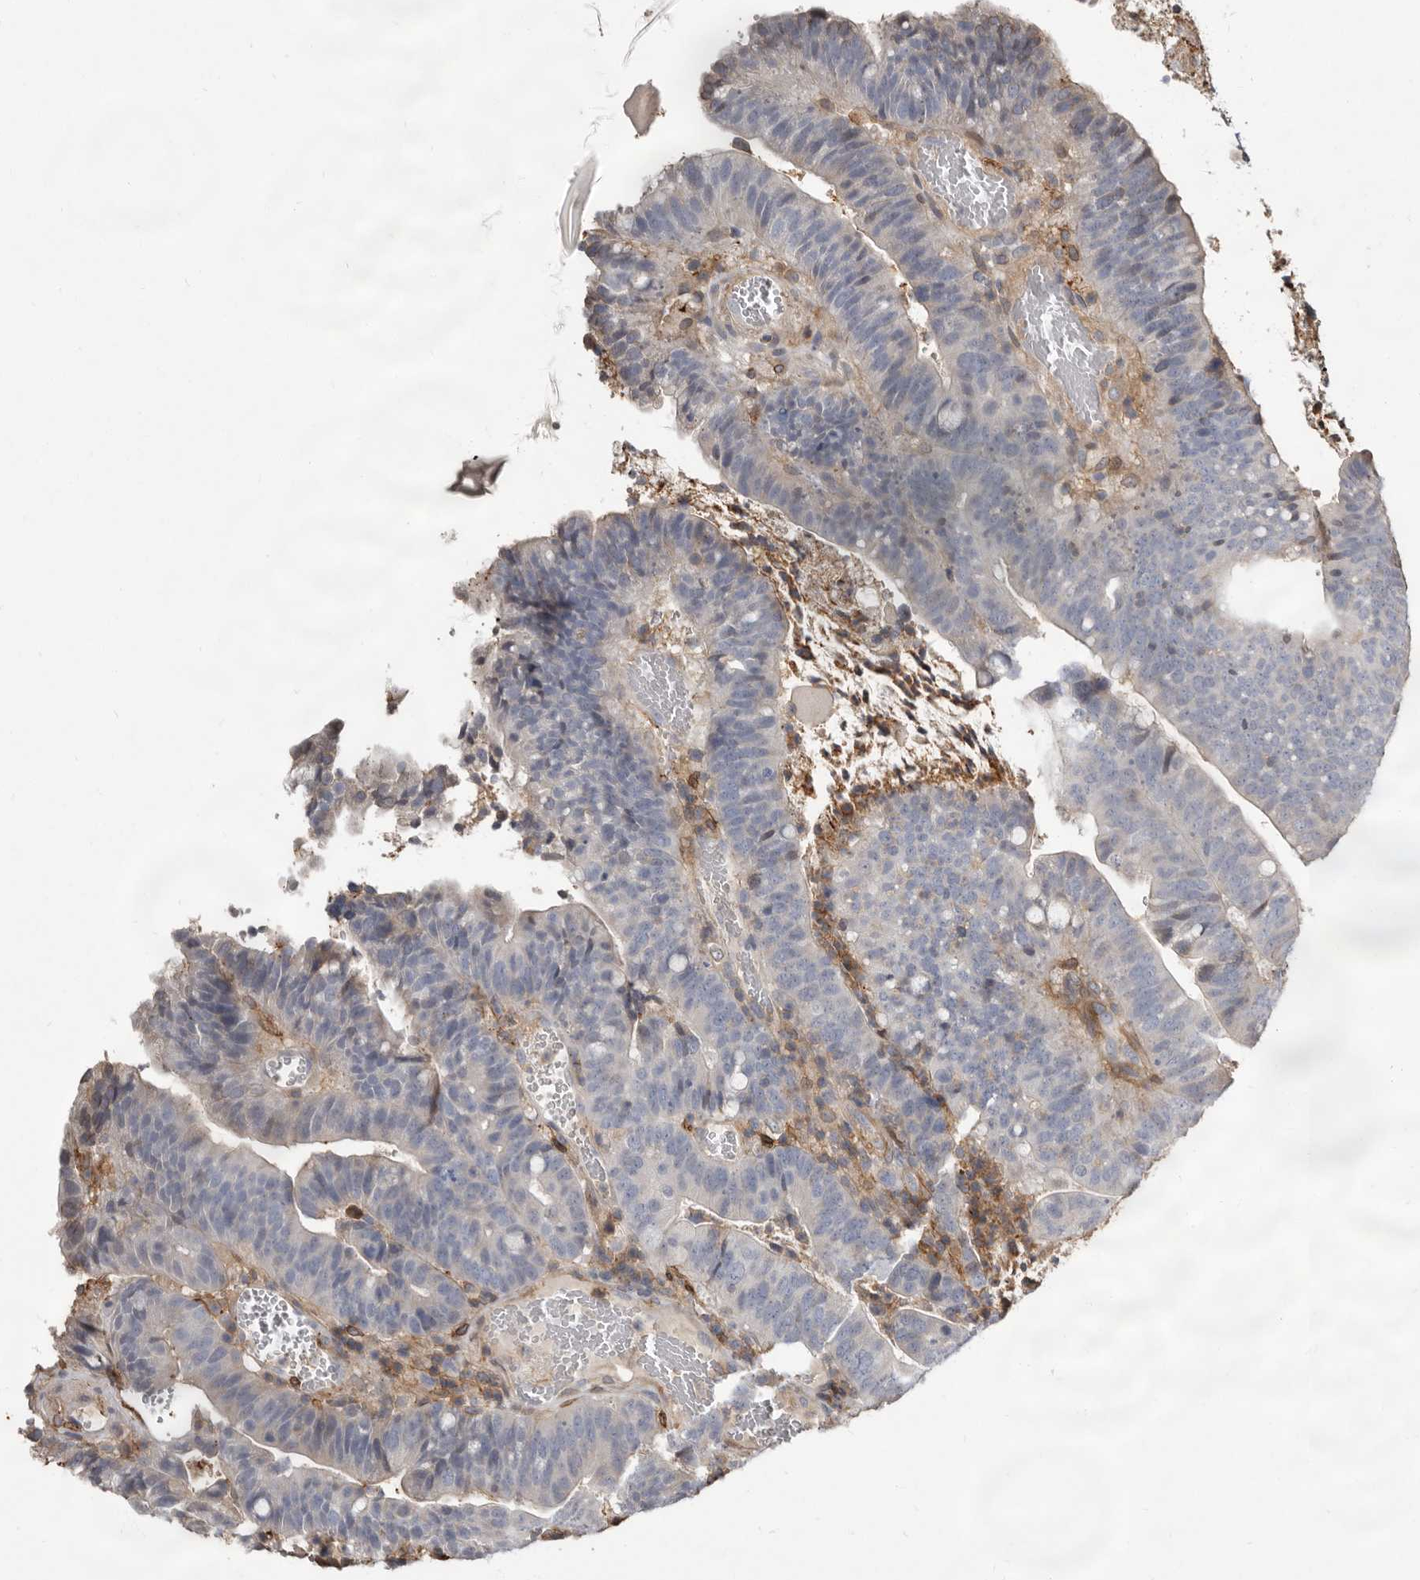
{"staining": {"intensity": "negative", "quantity": "none", "location": "none"}, "tissue": "colorectal cancer", "cell_type": "Tumor cells", "image_type": "cancer", "snomed": [{"axis": "morphology", "description": "Adenocarcinoma, NOS"}, {"axis": "topography", "description": "Colon"}], "caption": "The image displays no staining of tumor cells in adenocarcinoma (colorectal). Nuclei are stained in blue.", "gene": "KIF26B", "patient": {"sex": "female", "age": 66}}